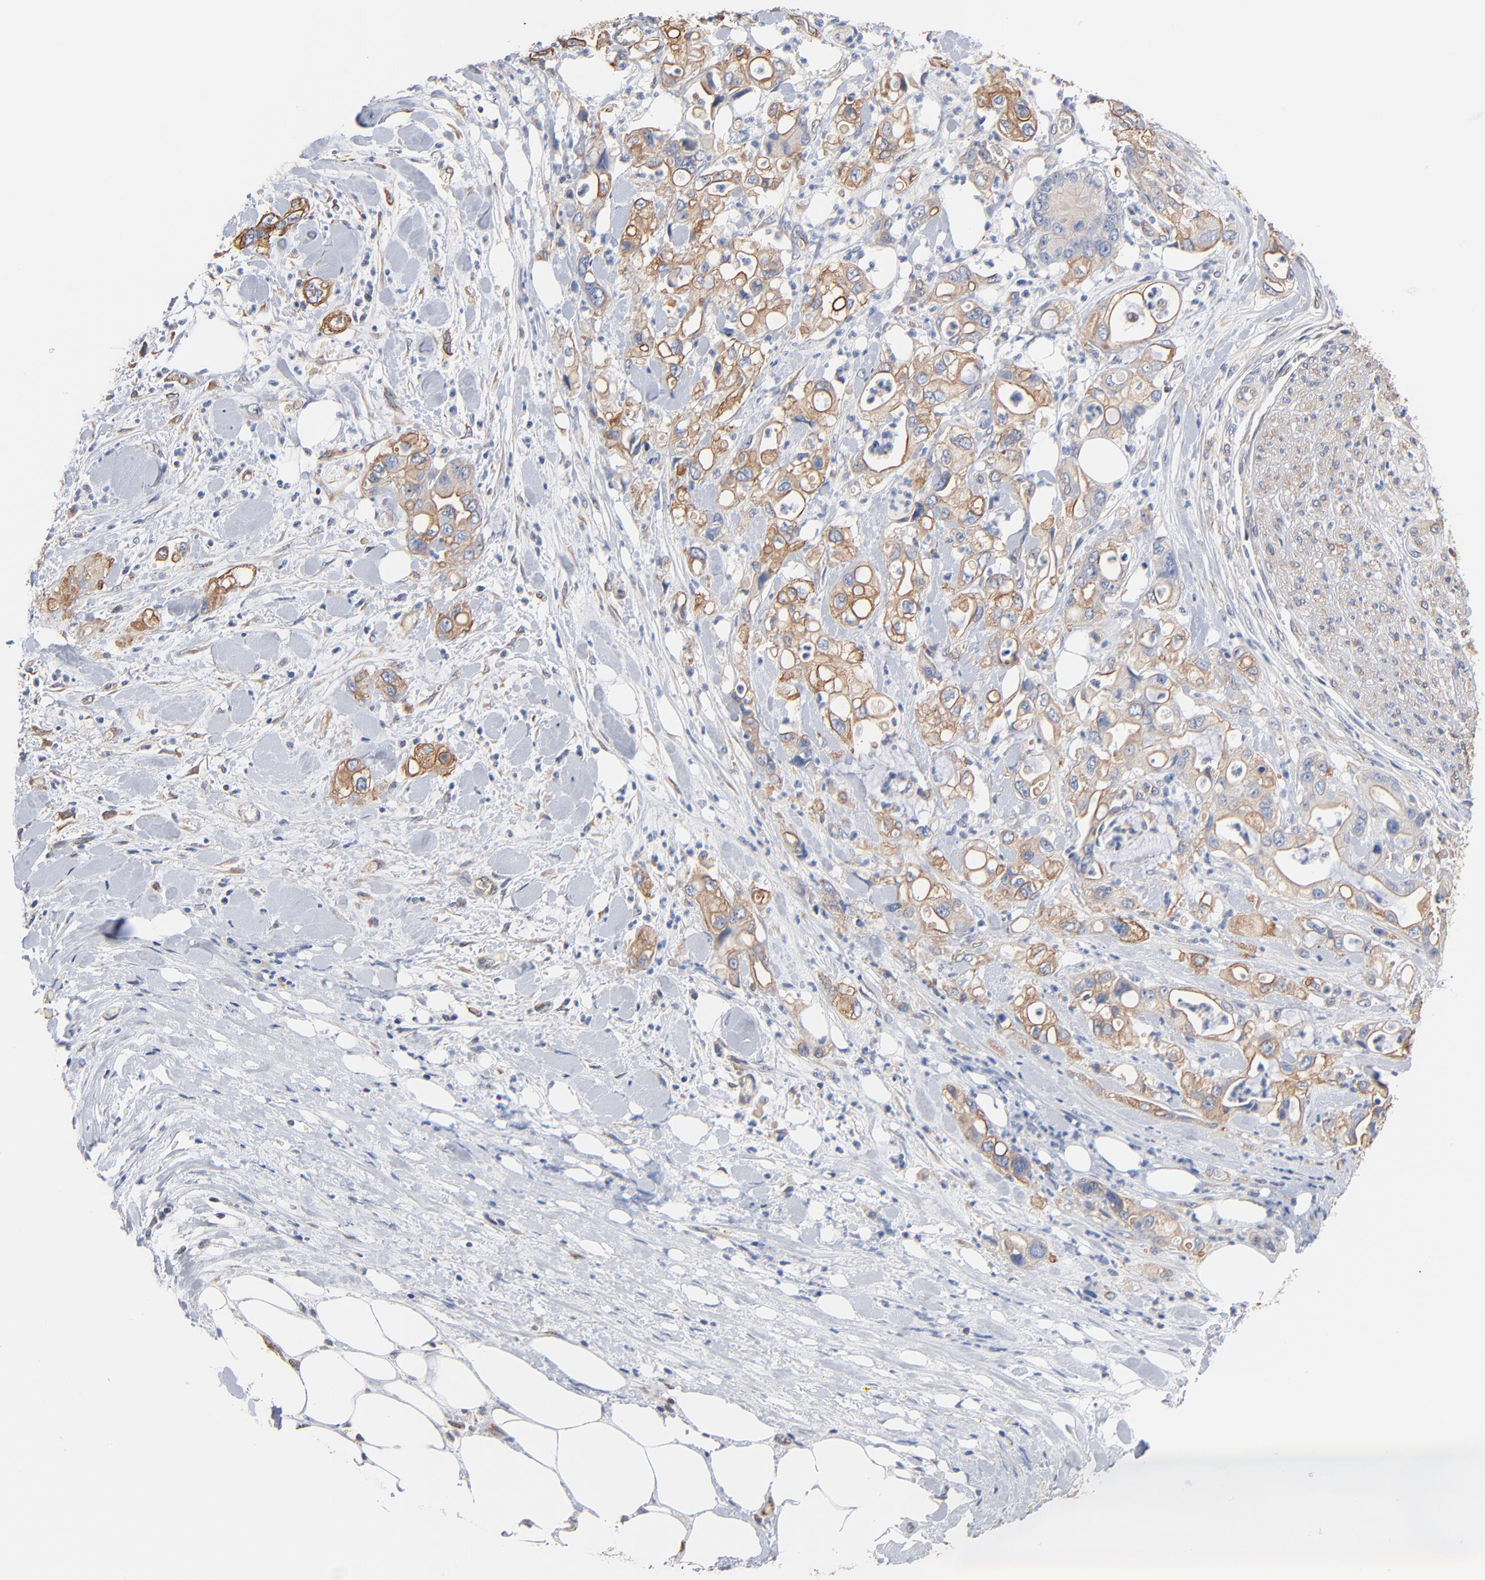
{"staining": {"intensity": "moderate", "quantity": ">75%", "location": "cytoplasmic/membranous"}, "tissue": "pancreatic cancer", "cell_type": "Tumor cells", "image_type": "cancer", "snomed": [{"axis": "morphology", "description": "Adenocarcinoma, NOS"}, {"axis": "topography", "description": "Pancreas"}], "caption": "This histopathology image exhibits immunohistochemistry staining of pancreatic cancer (adenocarcinoma), with medium moderate cytoplasmic/membranous staining in approximately >75% of tumor cells.", "gene": "ABCD4", "patient": {"sex": "male", "age": 70}}